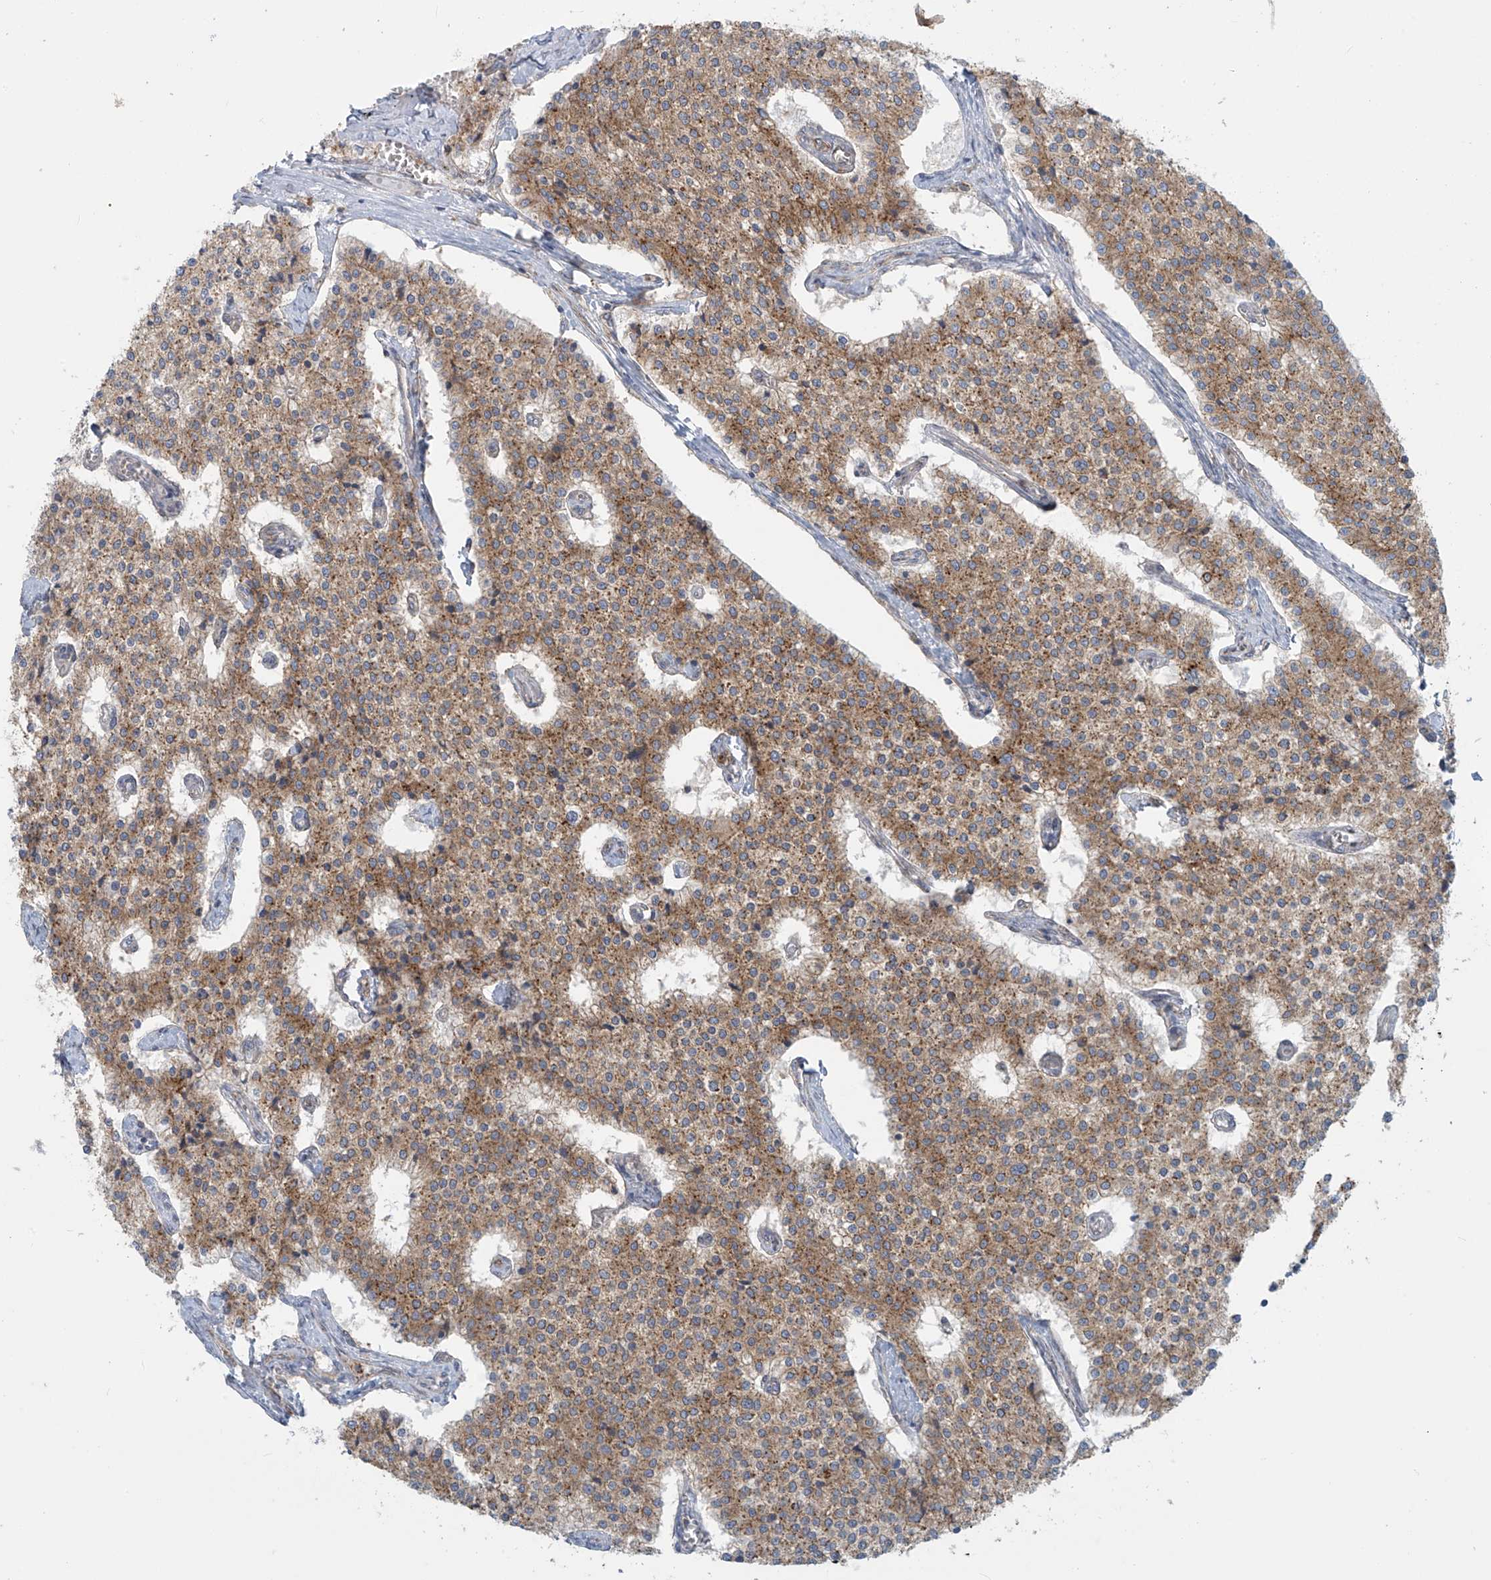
{"staining": {"intensity": "weak", "quantity": ">75%", "location": "cytoplasmic/membranous"}, "tissue": "carcinoid", "cell_type": "Tumor cells", "image_type": "cancer", "snomed": [{"axis": "morphology", "description": "Carcinoid, malignant, NOS"}, {"axis": "topography", "description": "Colon"}], "caption": "Human carcinoid stained with a brown dye reveals weak cytoplasmic/membranous positive staining in about >75% of tumor cells.", "gene": "LZTS3", "patient": {"sex": "female", "age": 52}}